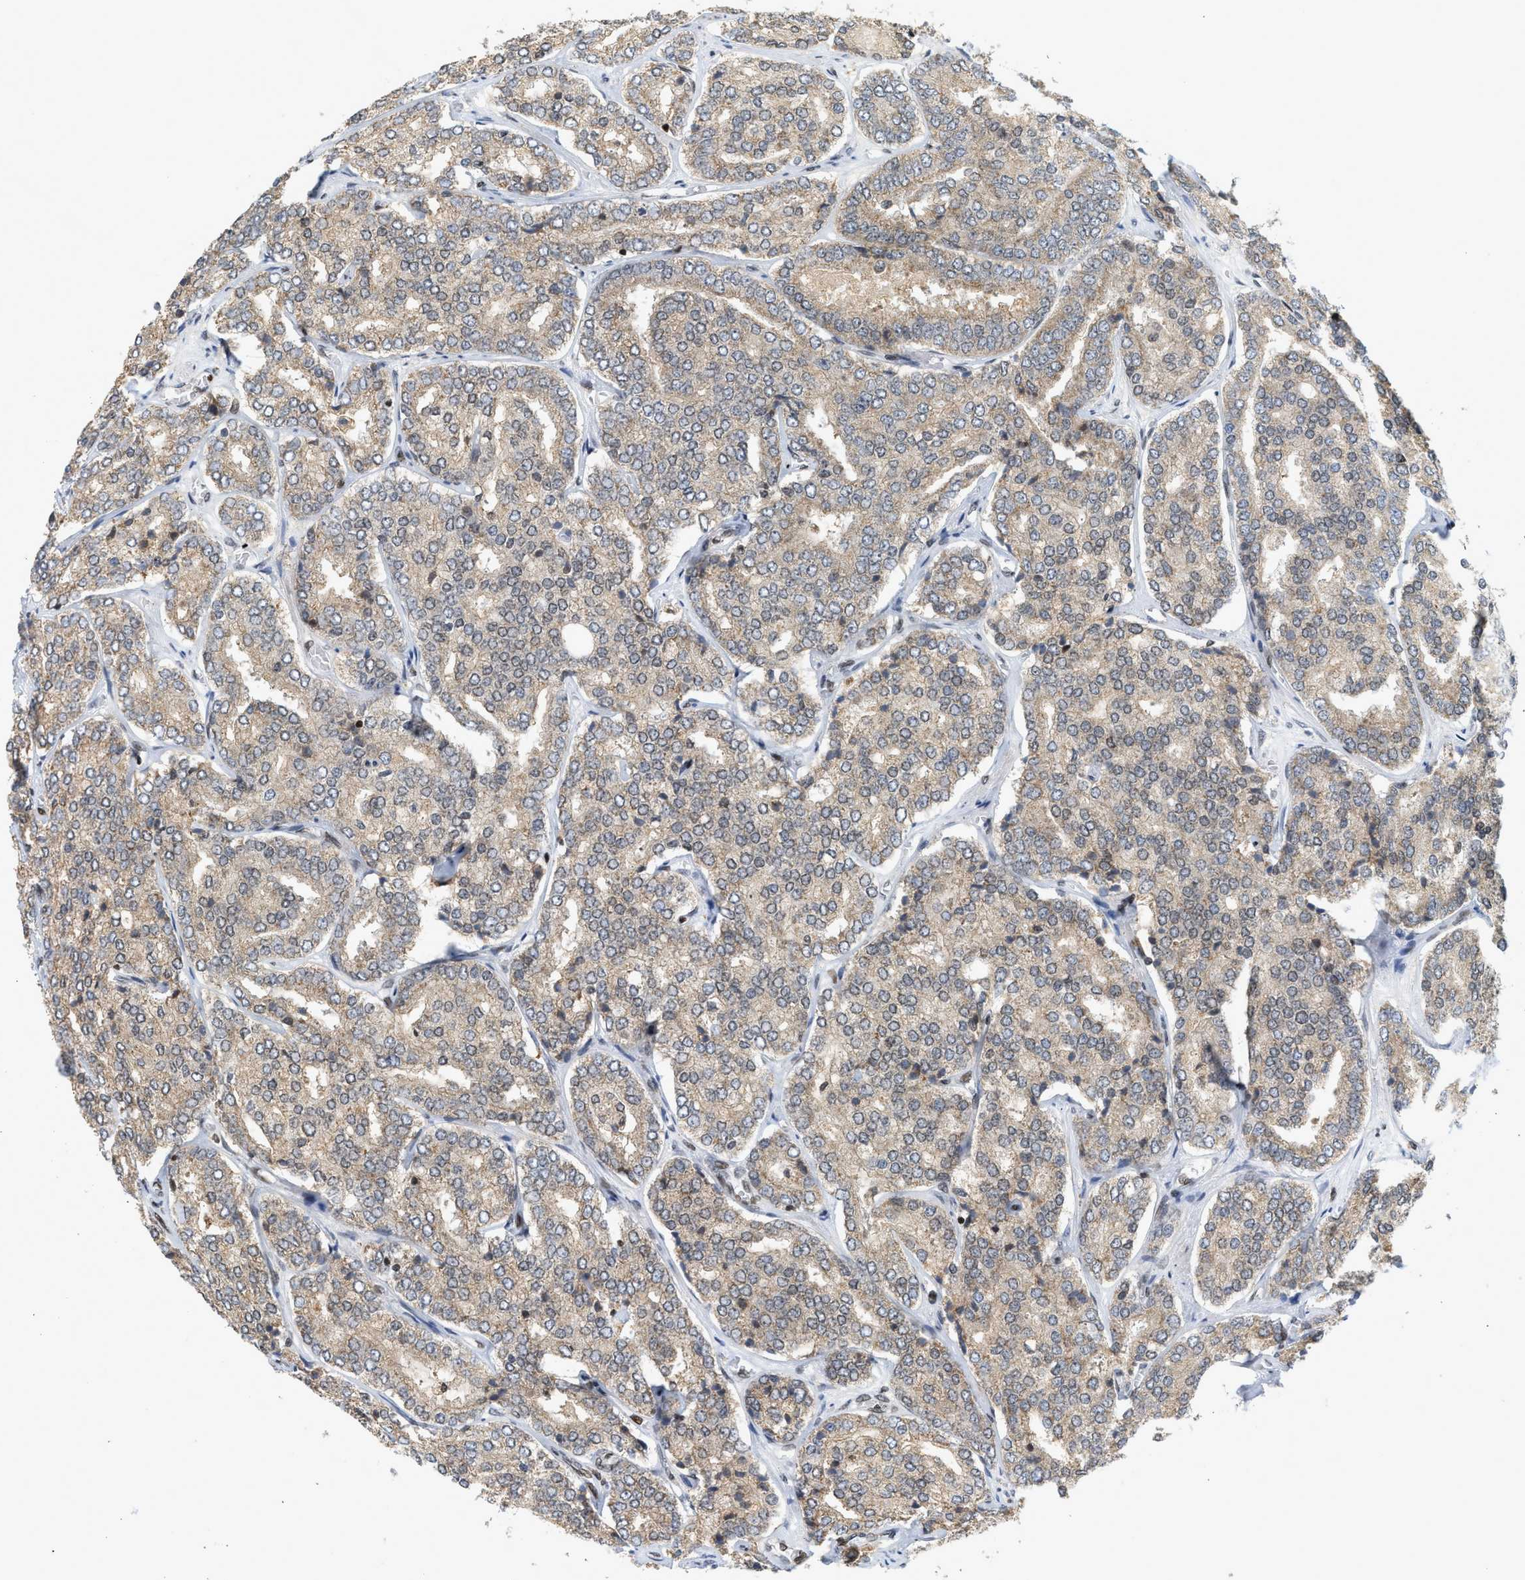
{"staining": {"intensity": "weak", "quantity": ">75%", "location": "cytoplasmic/membranous"}, "tissue": "prostate cancer", "cell_type": "Tumor cells", "image_type": "cancer", "snomed": [{"axis": "morphology", "description": "Adenocarcinoma, High grade"}, {"axis": "topography", "description": "Prostate"}], "caption": "A brown stain shows weak cytoplasmic/membranous expression of a protein in adenocarcinoma (high-grade) (prostate) tumor cells.", "gene": "ZNF22", "patient": {"sex": "male", "age": 65}}